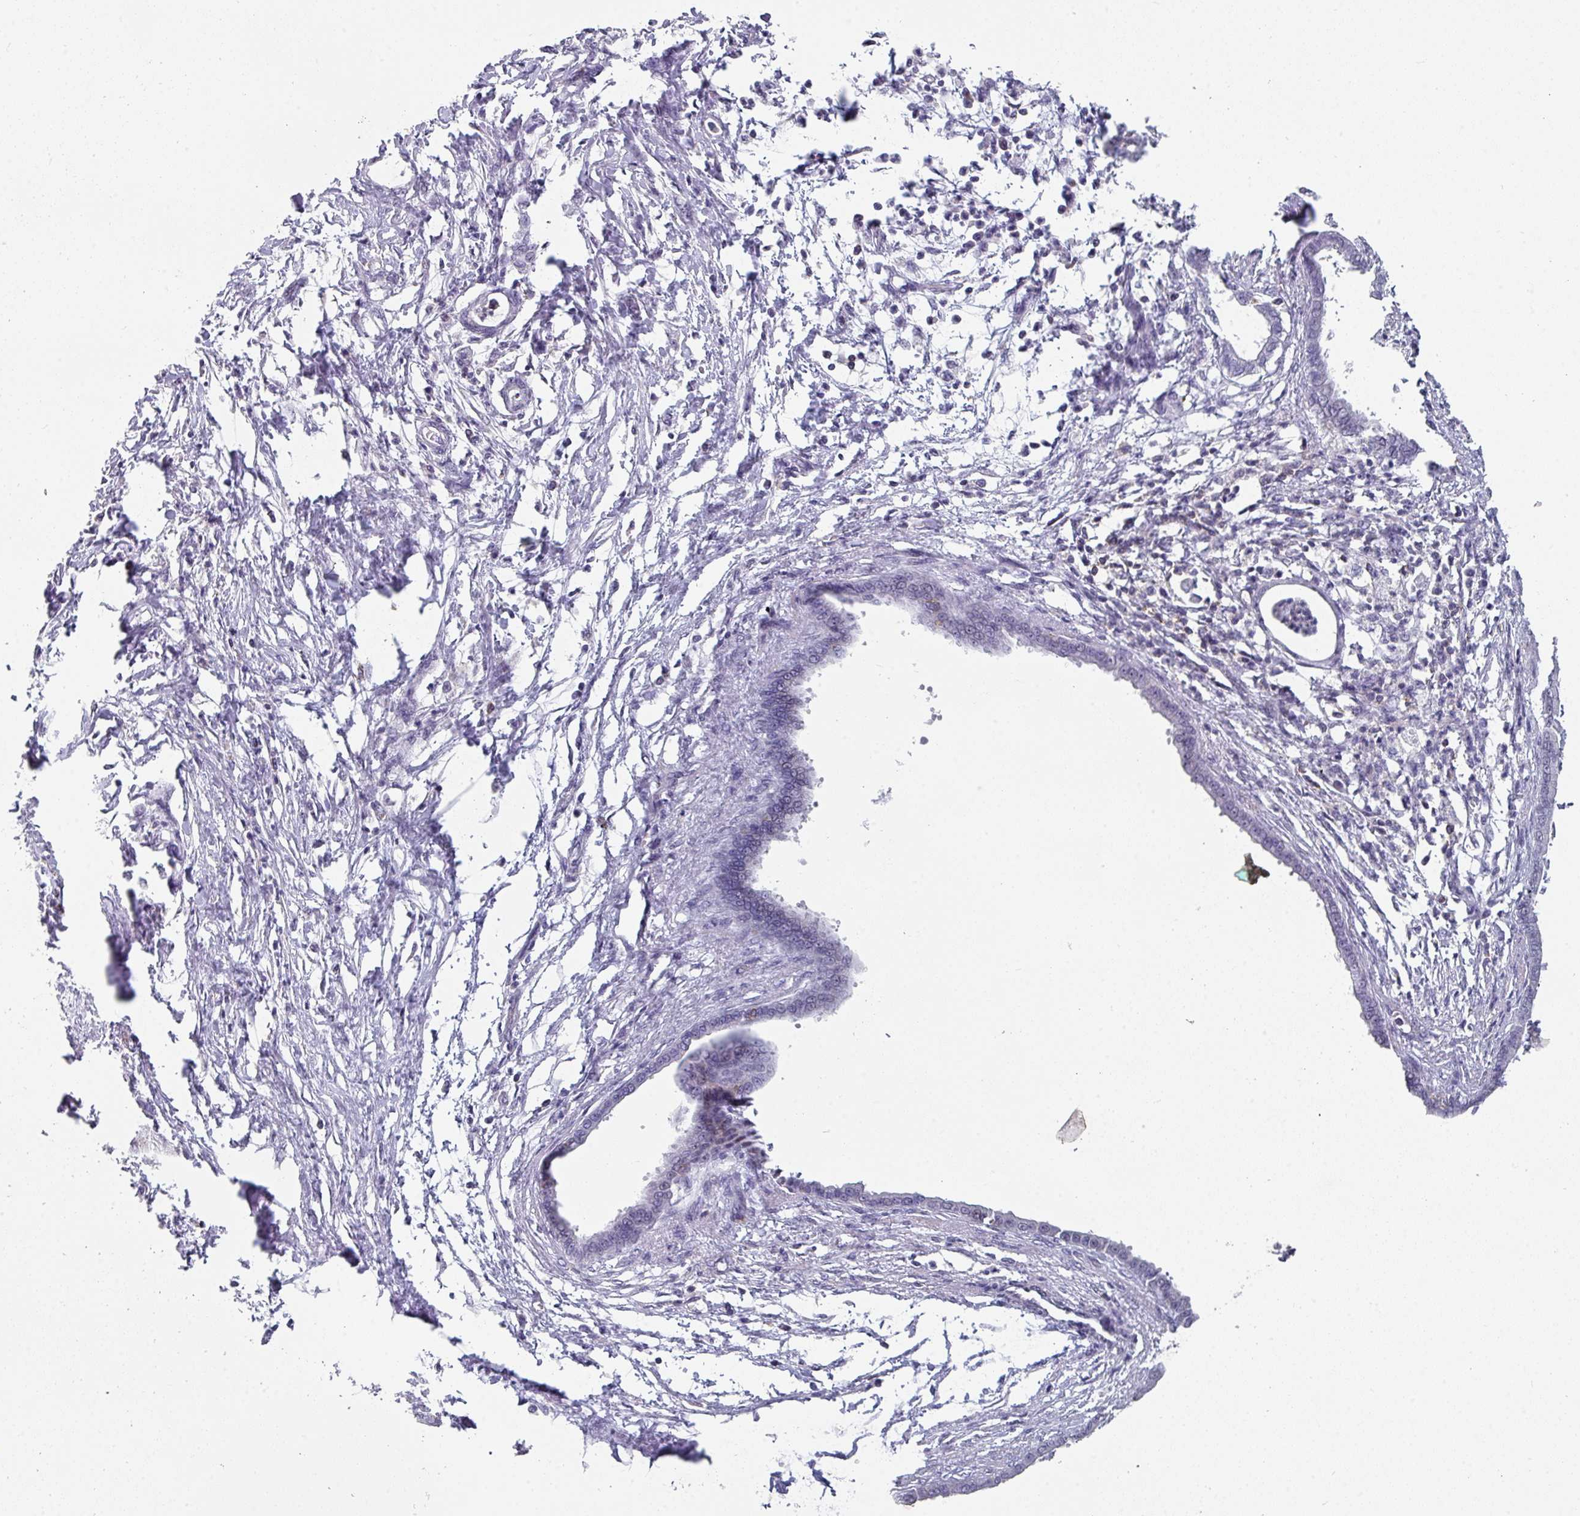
{"staining": {"intensity": "negative", "quantity": "none", "location": "none"}, "tissue": "pancreatic cancer", "cell_type": "Tumor cells", "image_type": "cancer", "snomed": [{"axis": "morphology", "description": "Adenocarcinoma, NOS"}, {"axis": "topography", "description": "Pancreas"}], "caption": "Tumor cells are negative for brown protein staining in pancreatic cancer.", "gene": "RASAL3", "patient": {"sex": "female", "age": 55}}